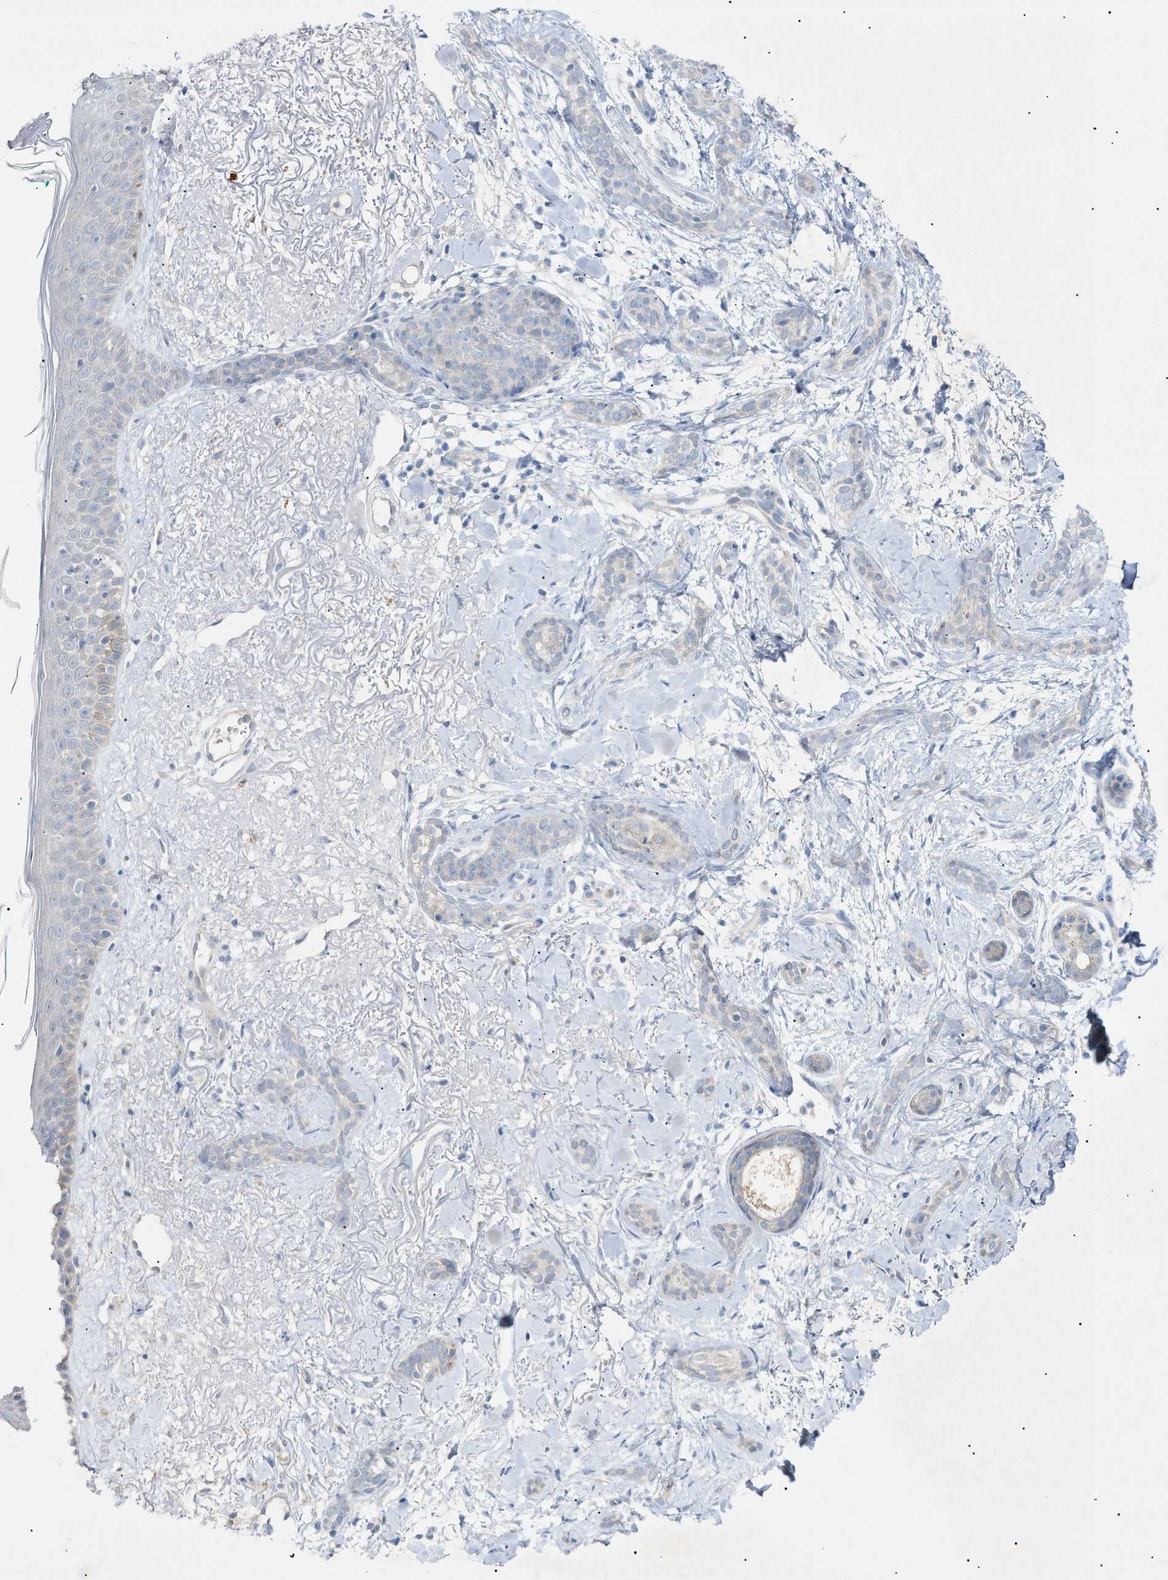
{"staining": {"intensity": "negative", "quantity": "none", "location": "none"}, "tissue": "skin cancer", "cell_type": "Tumor cells", "image_type": "cancer", "snomed": [{"axis": "morphology", "description": "Basal cell carcinoma"}, {"axis": "morphology", "description": "Adnexal tumor, benign"}, {"axis": "topography", "description": "Skin"}], "caption": "Immunohistochemistry (IHC) micrograph of neoplastic tissue: human benign adnexal tumor (skin) stained with DAB (3,3'-diaminobenzidine) reveals no significant protein expression in tumor cells. The staining is performed using DAB brown chromogen with nuclei counter-stained in using hematoxylin.", "gene": "SLC25A31", "patient": {"sex": "female", "age": 42}}